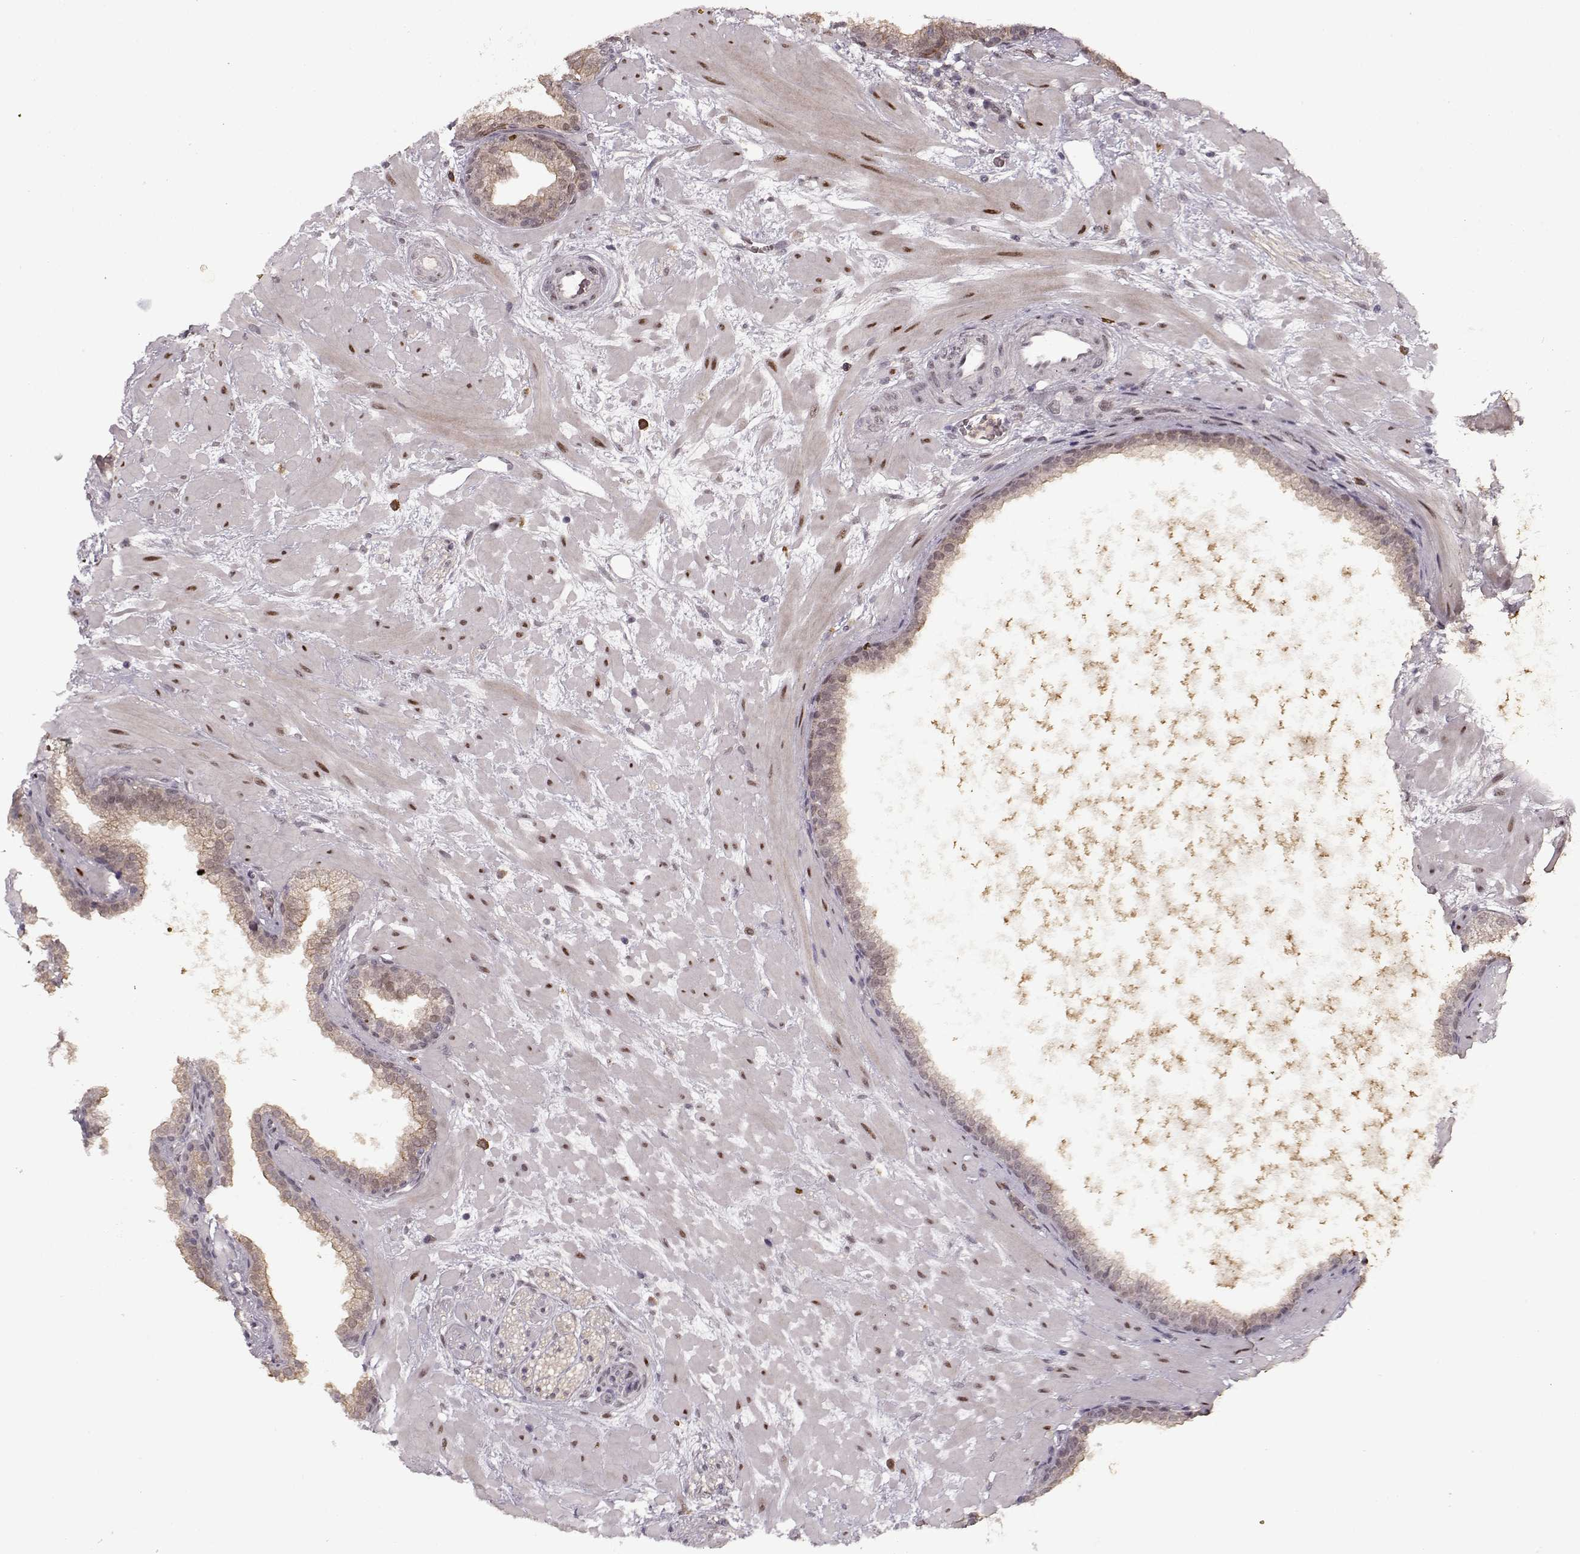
{"staining": {"intensity": "moderate", "quantity": "25%-75%", "location": "cytoplasmic/membranous"}, "tissue": "prostate cancer", "cell_type": "Tumor cells", "image_type": "cancer", "snomed": [{"axis": "morphology", "description": "Adenocarcinoma, Low grade"}, {"axis": "topography", "description": "Prostate"}], "caption": "Human prostate adenocarcinoma (low-grade) stained for a protein (brown) shows moderate cytoplasmic/membranous positive staining in about 25%-75% of tumor cells.", "gene": "DENND4B", "patient": {"sex": "male", "age": 68}}